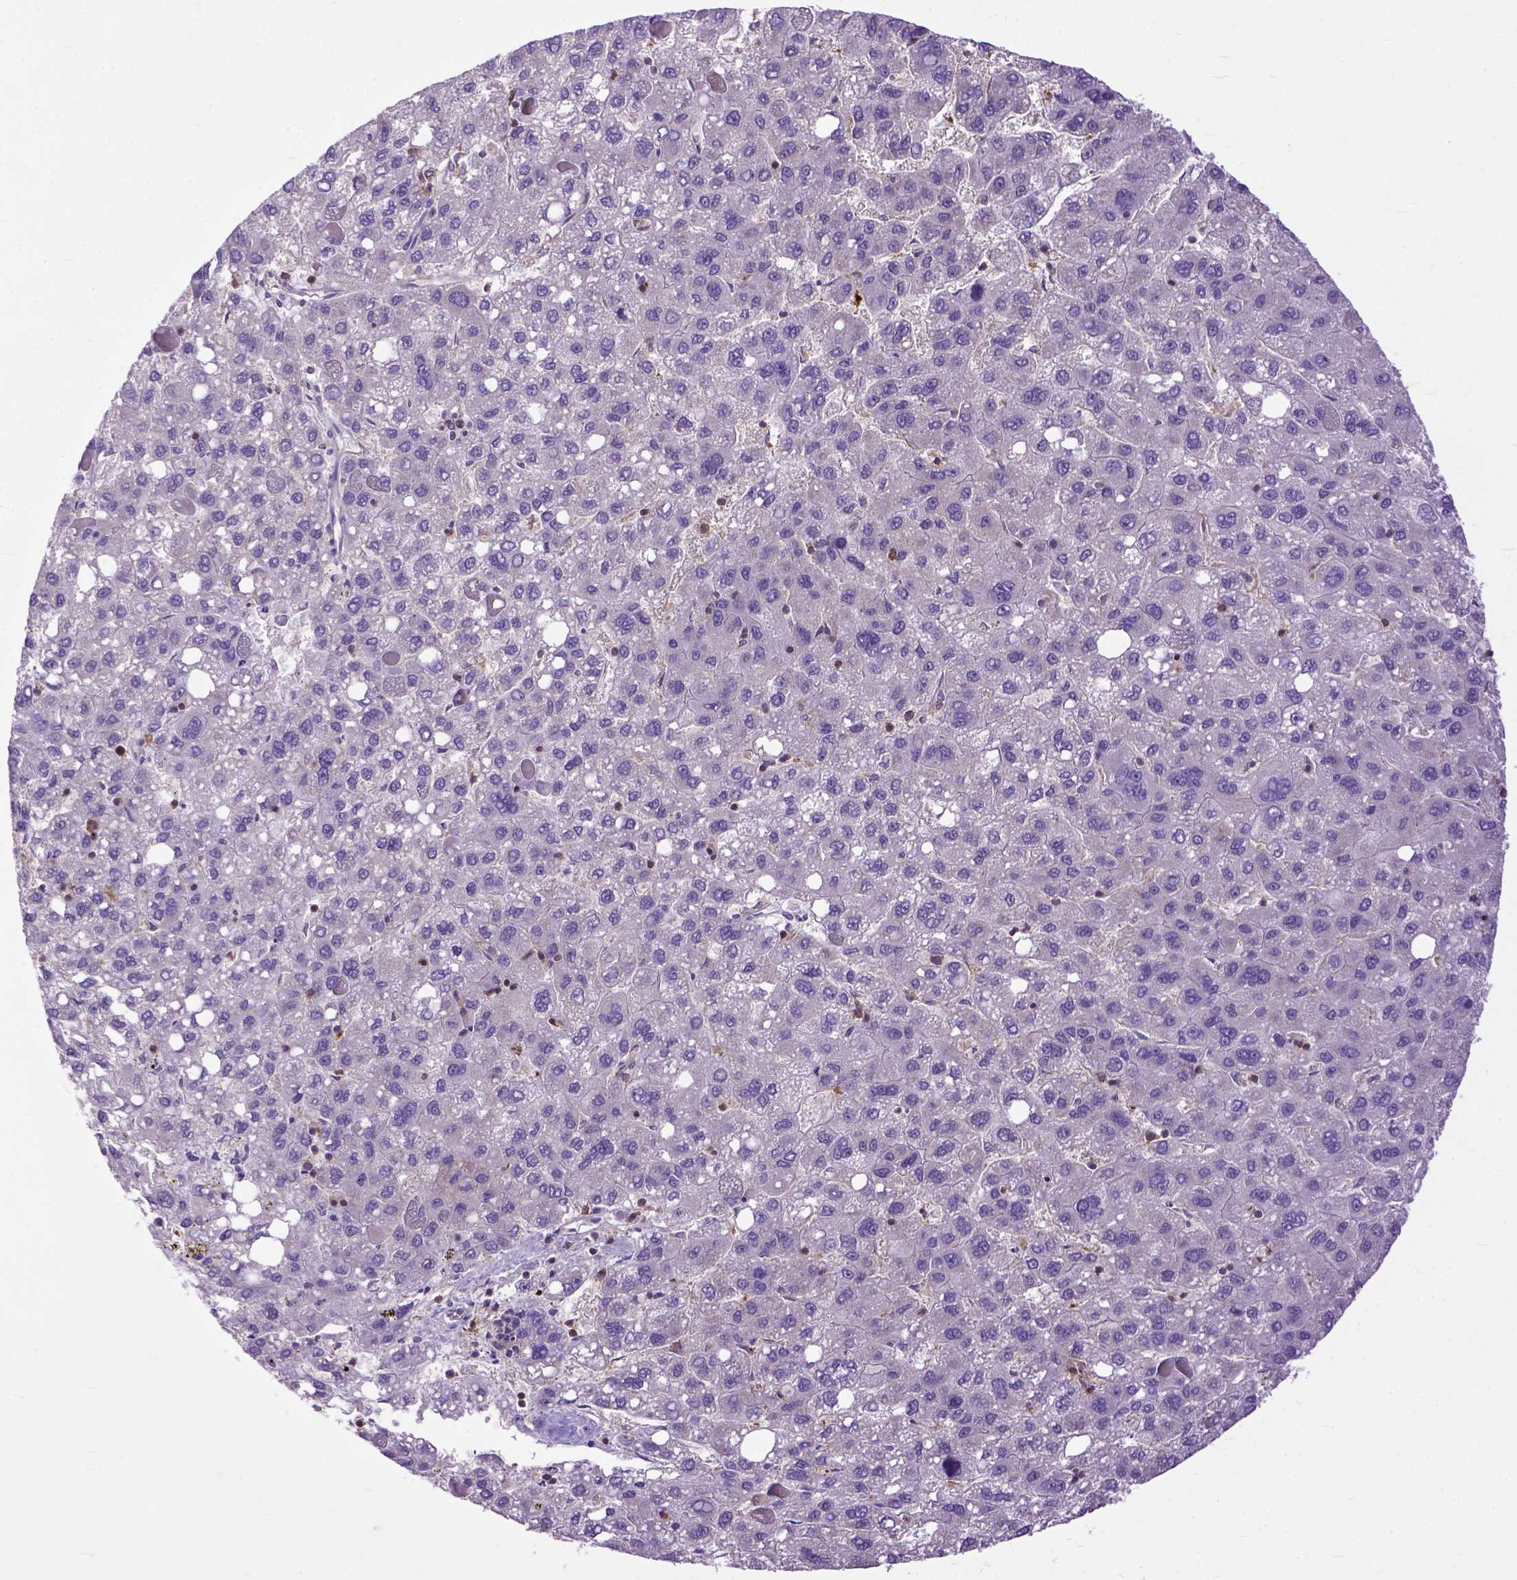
{"staining": {"intensity": "negative", "quantity": "none", "location": "none"}, "tissue": "liver cancer", "cell_type": "Tumor cells", "image_type": "cancer", "snomed": [{"axis": "morphology", "description": "Carcinoma, Hepatocellular, NOS"}, {"axis": "topography", "description": "Liver"}], "caption": "This is an immunohistochemistry (IHC) image of human liver cancer. There is no positivity in tumor cells.", "gene": "NAMPT", "patient": {"sex": "female", "age": 82}}